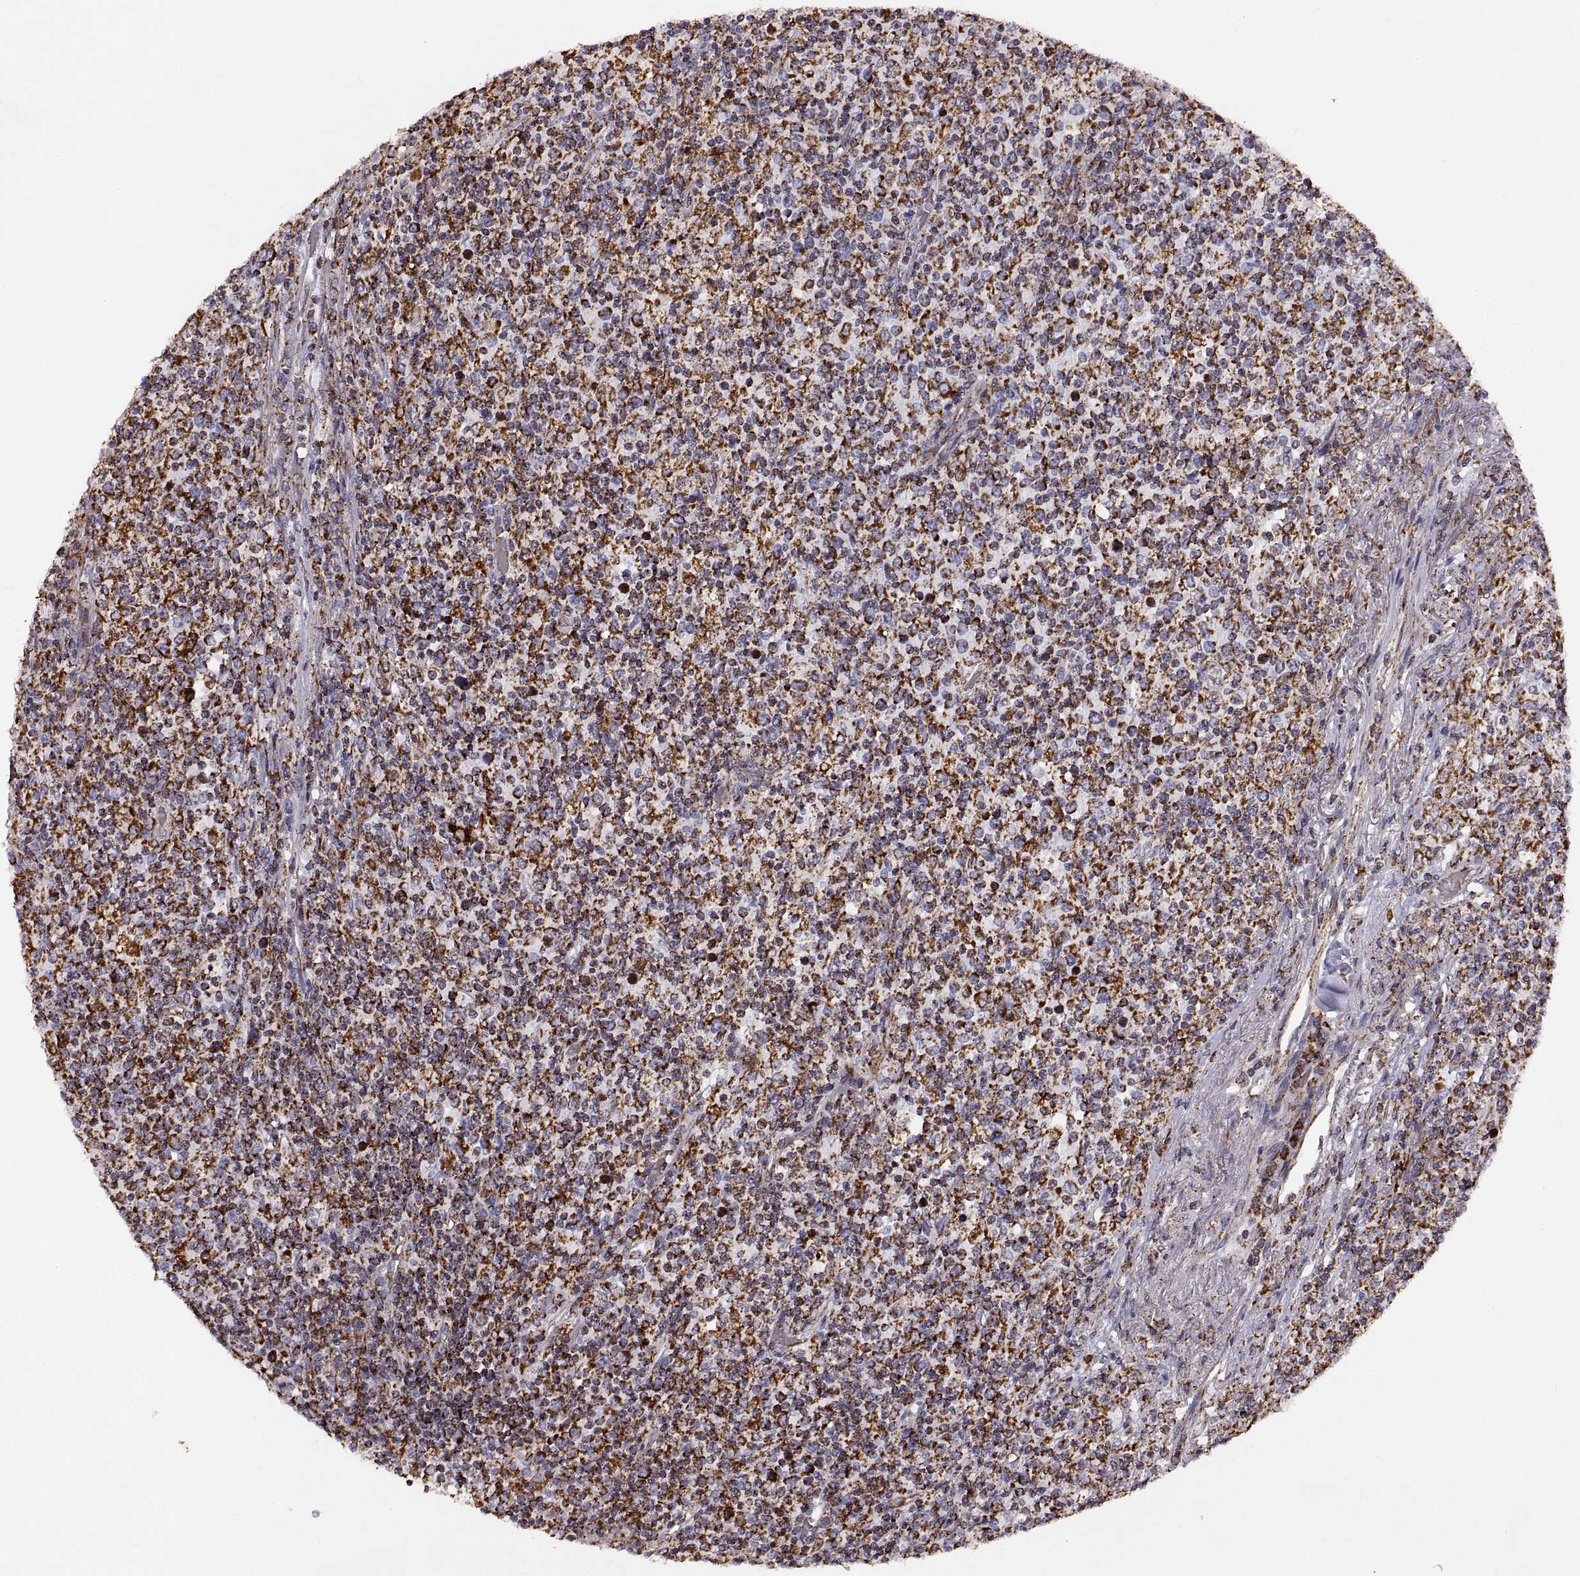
{"staining": {"intensity": "strong", "quantity": ">75%", "location": "cytoplasmic/membranous"}, "tissue": "lymphoma", "cell_type": "Tumor cells", "image_type": "cancer", "snomed": [{"axis": "morphology", "description": "Malignant lymphoma, non-Hodgkin's type, High grade"}, {"axis": "topography", "description": "Lung"}], "caption": "Immunohistochemistry (DAB) staining of lymphoma demonstrates strong cytoplasmic/membranous protein expression in about >75% of tumor cells.", "gene": "ARSD", "patient": {"sex": "male", "age": 79}}